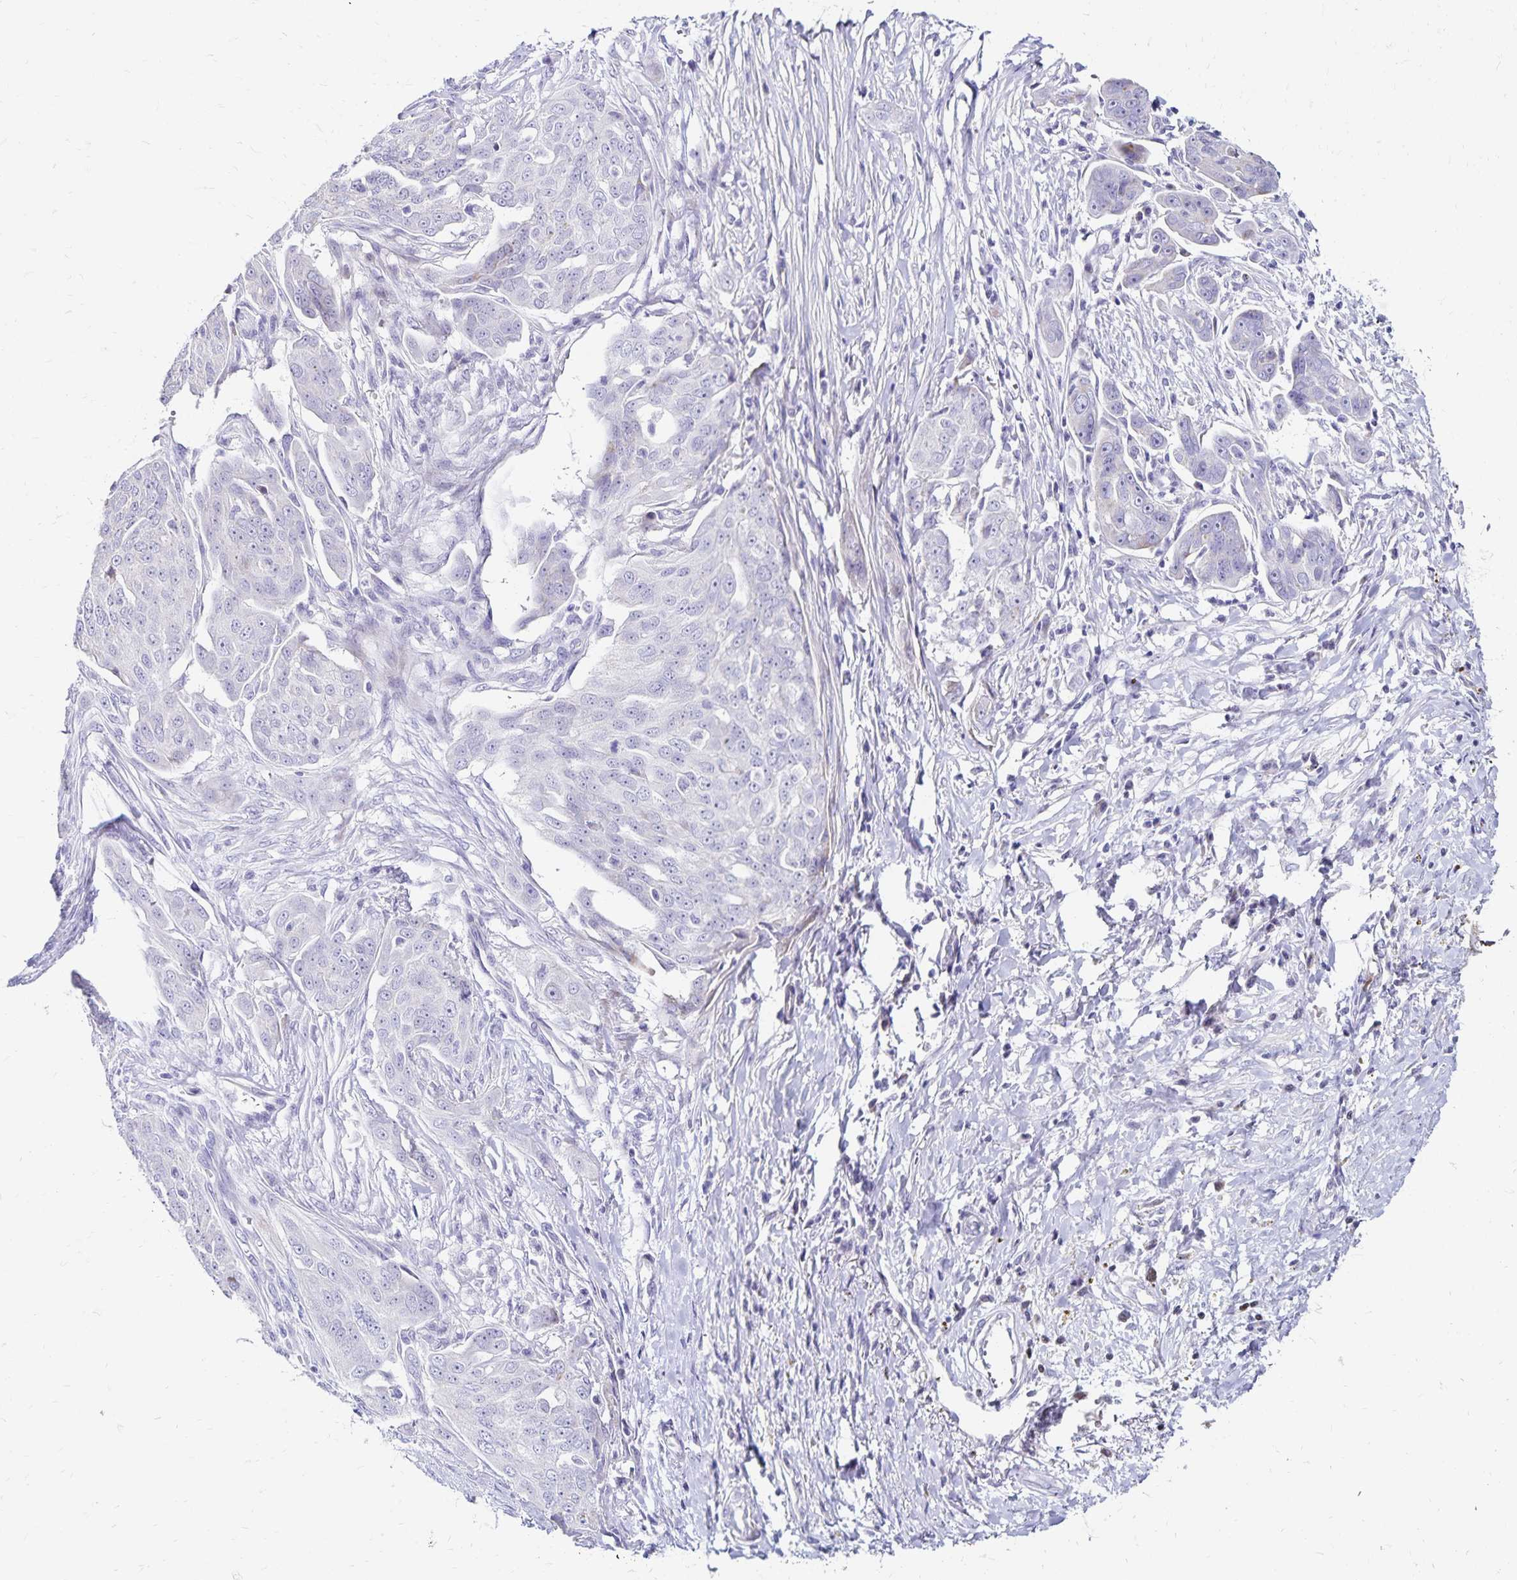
{"staining": {"intensity": "negative", "quantity": "none", "location": "none"}, "tissue": "ovarian cancer", "cell_type": "Tumor cells", "image_type": "cancer", "snomed": [{"axis": "morphology", "description": "Carcinoma, endometroid"}, {"axis": "topography", "description": "Ovary"}], "caption": "DAB (3,3'-diaminobenzidine) immunohistochemical staining of ovarian endometroid carcinoma displays no significant staining in tumor cells.", "gene": "NECAP1", "patient": {"sex": "female", "age": 70}}